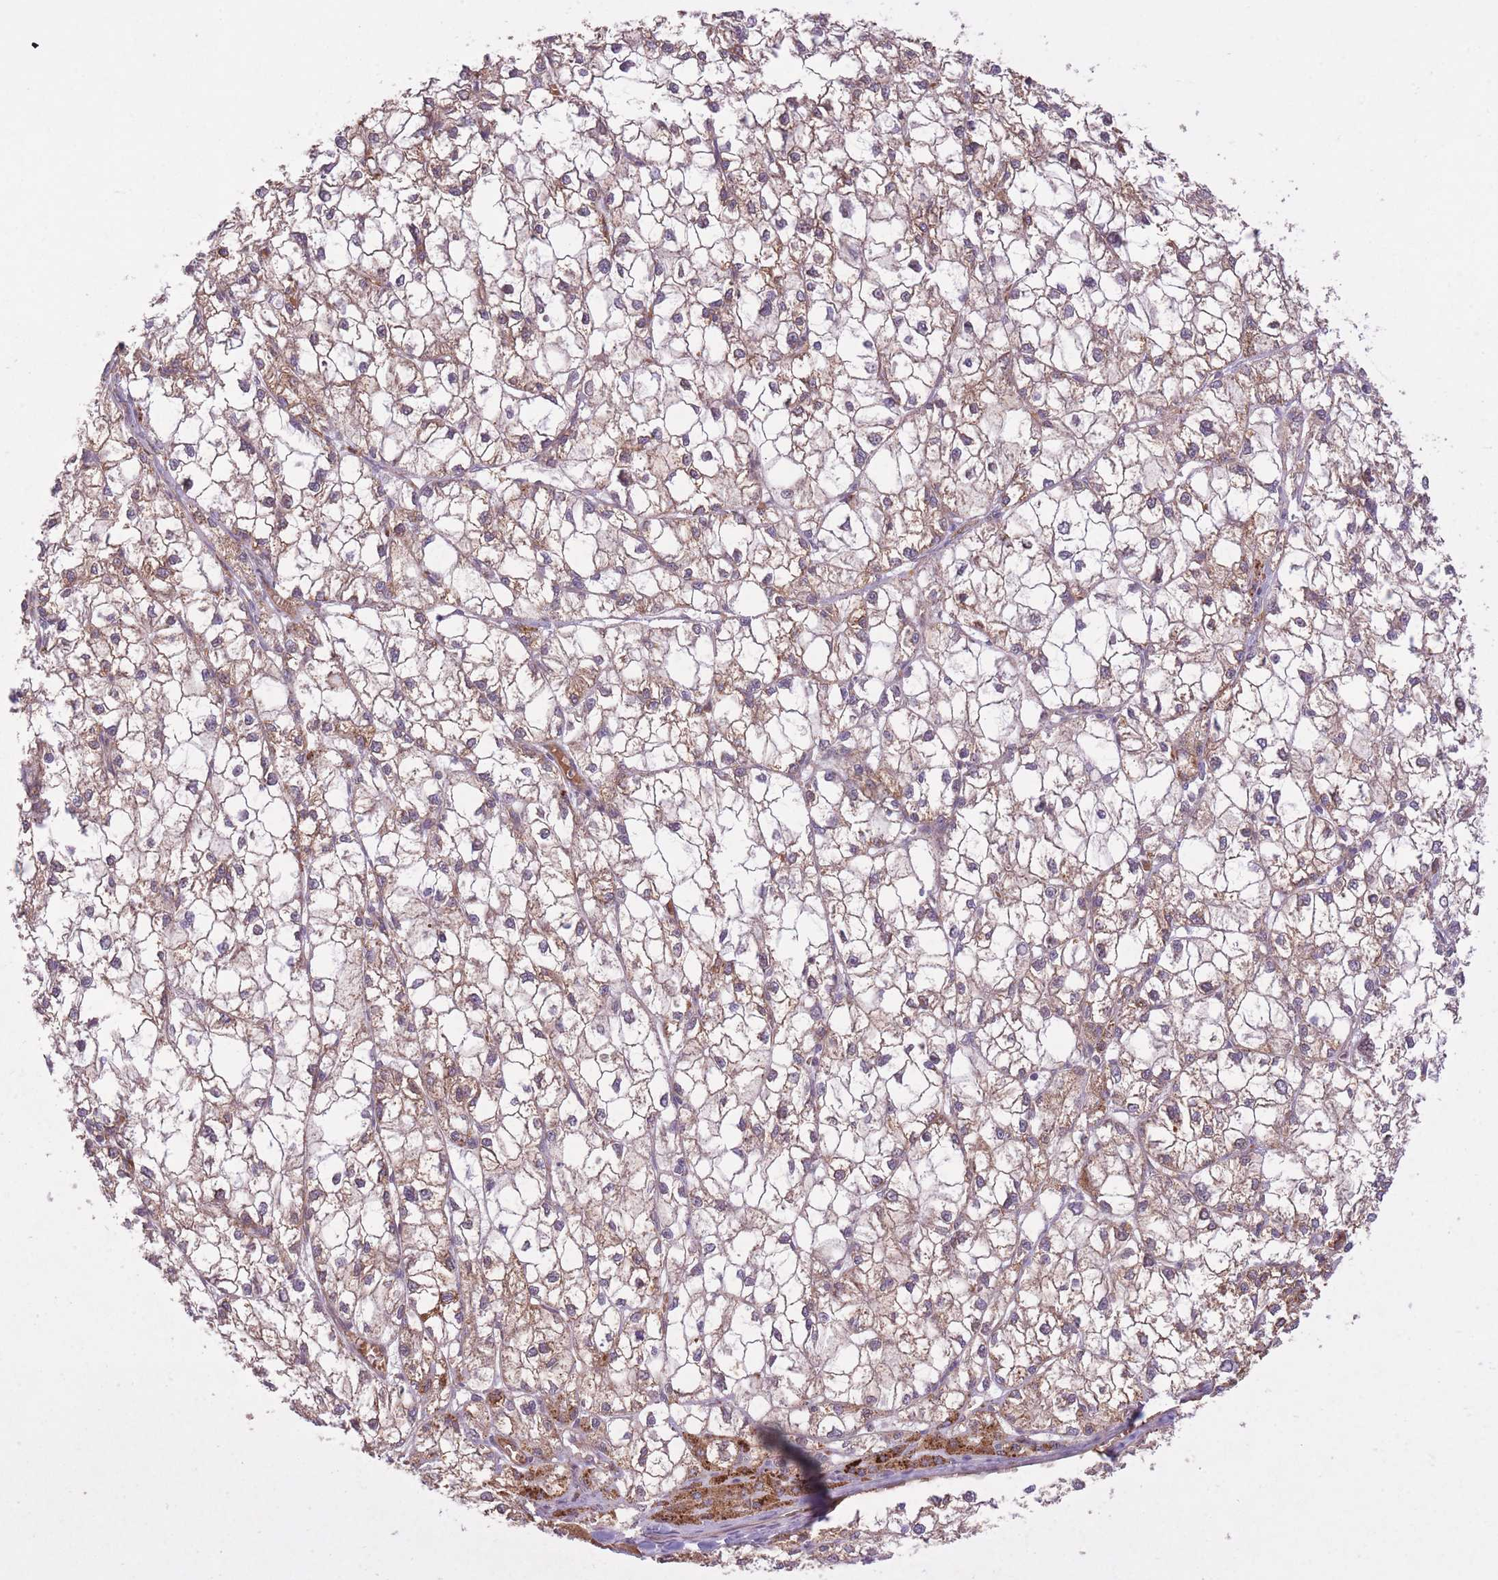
{"staining": {"intensity": "moderate", "quantity": ">75%", "location": "cytoplasmic/membranous"}, "tissue": "liver cancer", "cell_type": "Tumor cells", "image_type": "cancer", "snomed": [{"axis": "morphology", "description": "Carcinoma, Hepatocellular, NOS"}, {"axis": "topography", "description": "Liver"}], "caption": "Liver cancer tissue shows moderate cytoplasmic/membranous expression in approximately >75% of tumor cells, visualized by immunohistochemistry.", "gene": "POLR3F", "patient": {"sex": "female", "age": 43}}